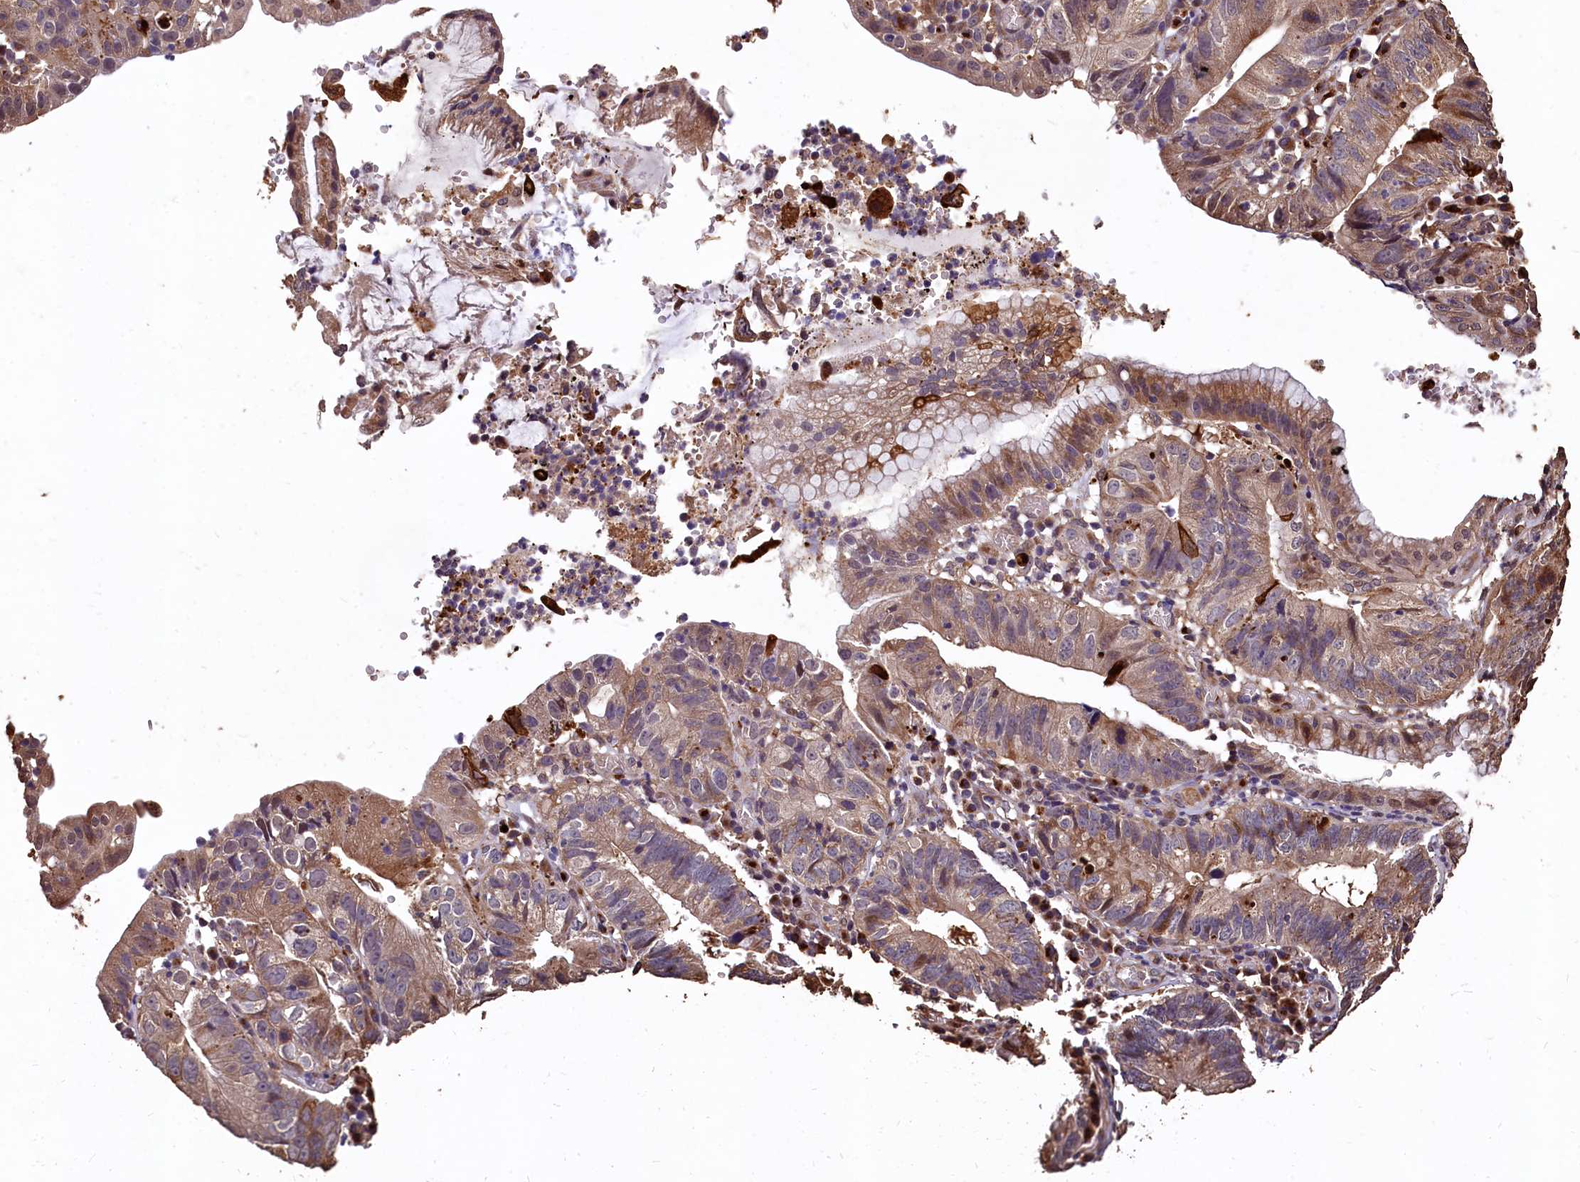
{"staining": {"intensity": "moderate", "quantity": "25%-75%", "location": "cytoplasmic/membranous"}, "tissue": "stomach cancer", "cell_type": "Tumor cells", "image_type": "cancer", "snomed": [{"axis": "morphology", "description": "Adenocarcinoma, NOS"}, {"axis": "topography", "description": "Stomach"}], "caption": "About 25%-75% of tumor cells in human stomach cancer (adenocarcinoma) exhibit moderate cytoplasmic/membranous protein staining as visualized by brown immunohistochemical staining.", "gene": "LSM4", "patient": {"sex": "male", "age": 59}}